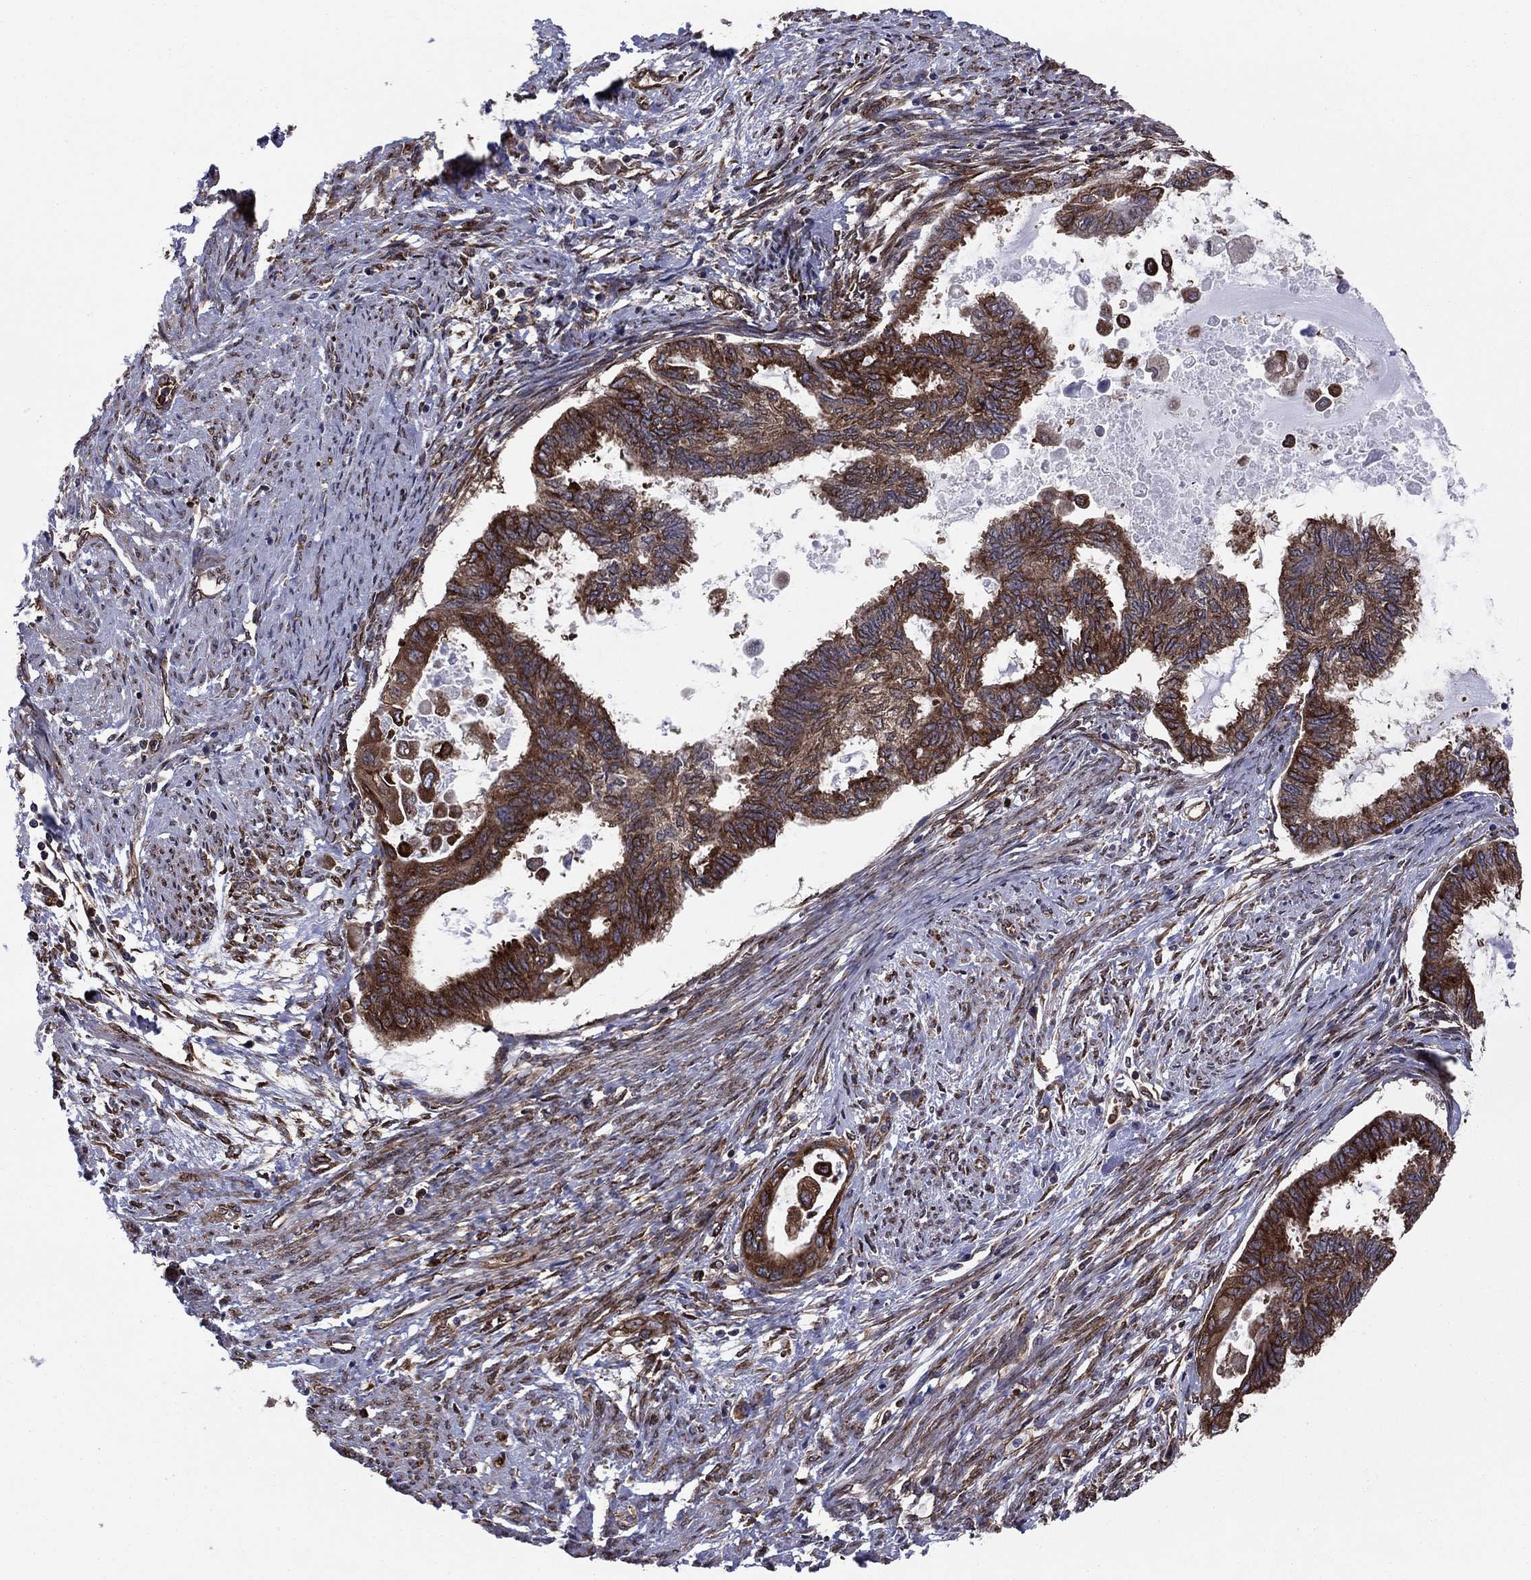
{"staining": {"intensity": "strong", "quantity": ">75%", "location": "cytoplasmic/membranous"}, "tissue": "endometrial cancer", "cell_type": "Tumor cells", "image_type": "cancer", "snomed": [{"axis": "morphology", "description": "Adenocarcinoma, NOS"}, {"axis": "topography", "description": "Endometrium"}], "caption": "A histopathology image showing strong cytoplasmic/membranous expression in approximately >75% of tumor cells in endometrial cancer (adenocarcinoma), as visualized by brown immunohistochemical staining.", "gene": "YBX1", "patient": {"sex": "female", "age": 86}}